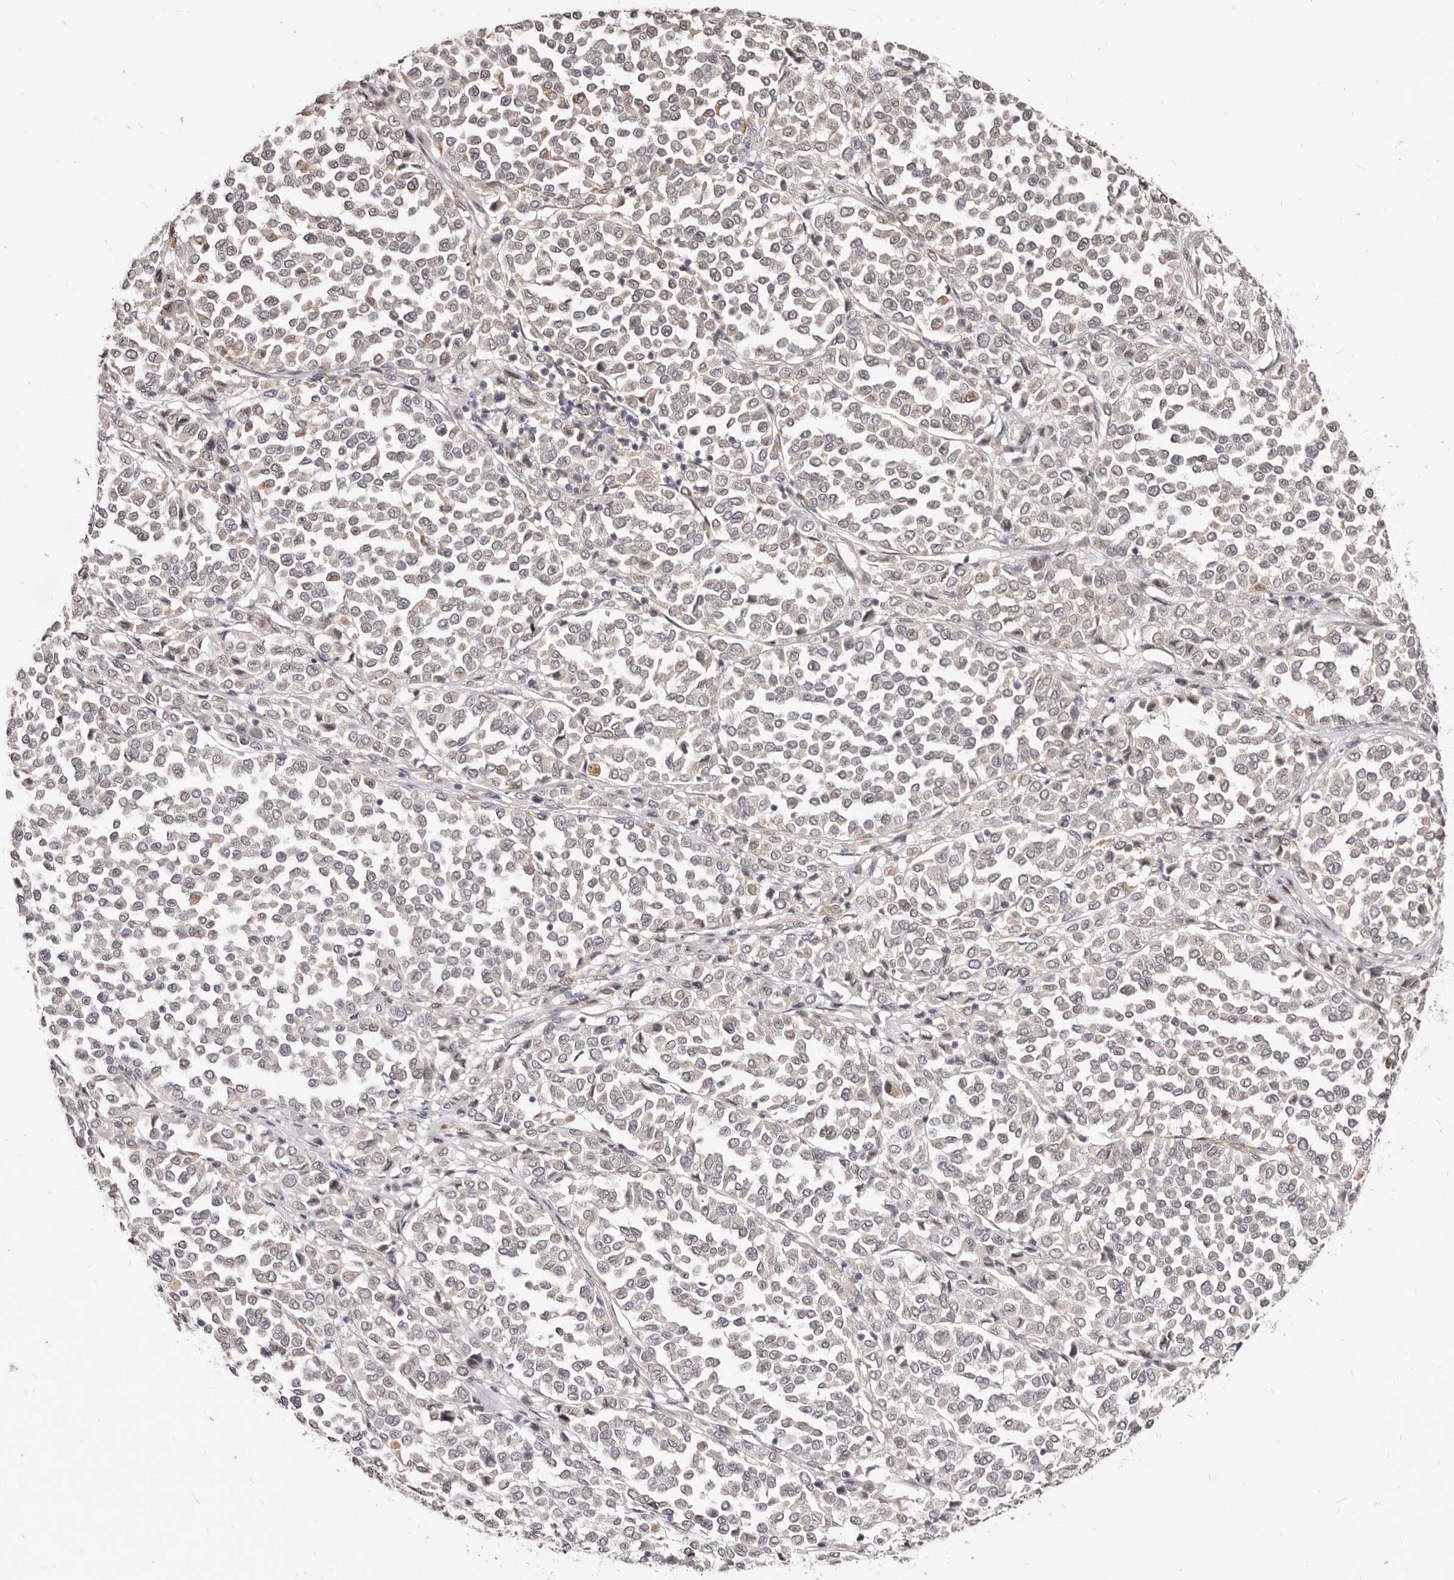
{"staining": {"intensity": "negative", "quantity": "none", "location": "none"}, "tissue": "melanoma", "cell_type": "Tumor cells", "image_type": "cancer", "snomed": [{"axis": "morphology", "description": "Malignant melanoma, Metastatic site"}, {"axis": "topography", "description": "Pancreas"}], "caption": "Protein analysis of malignant melanoma (metastatic site) demonstrates no significant expression in tumor cells. (DAB IHC visualized using brightfield microscopy, high magnification).", "gene": "LCORL", "patient": {"sex": "female", "age": 30}}